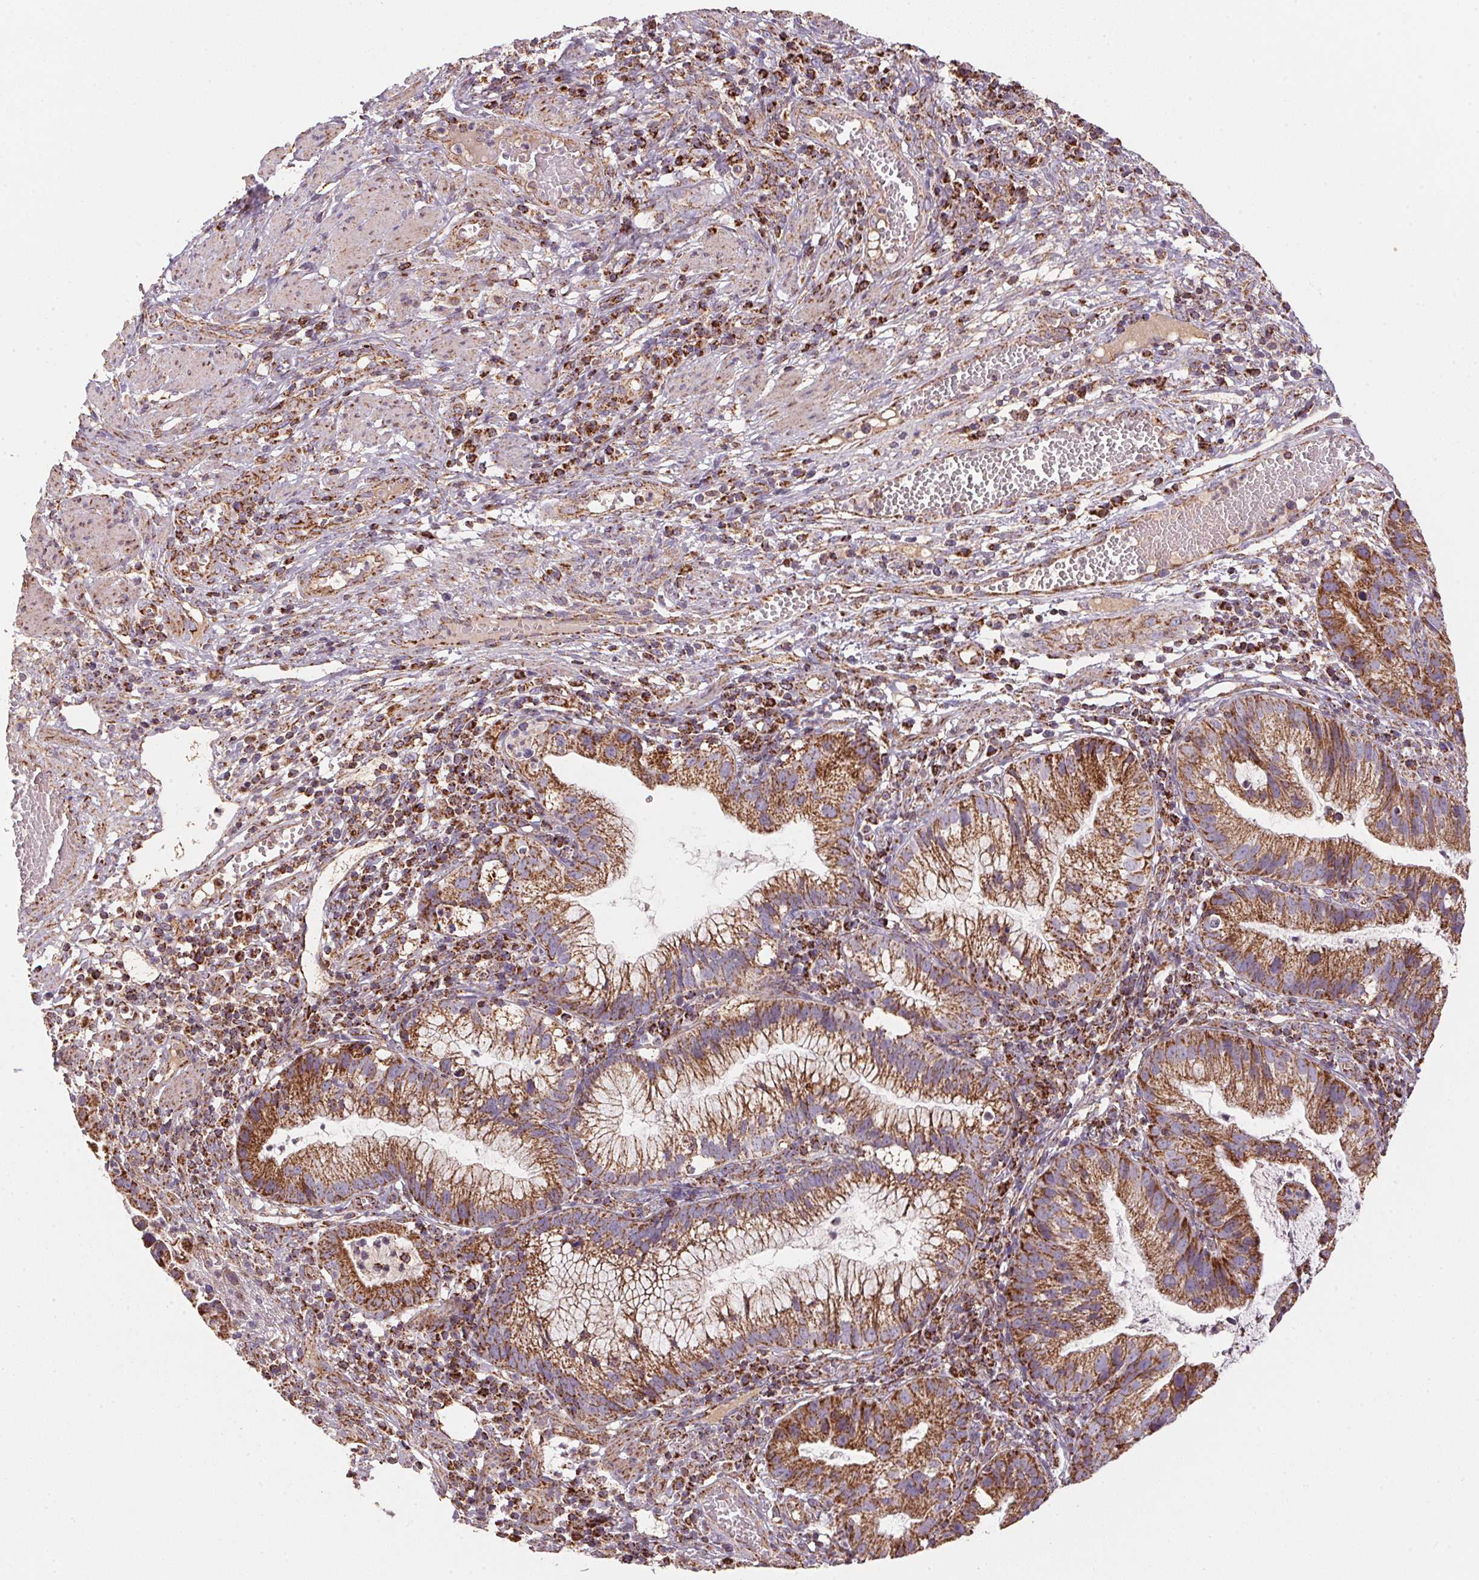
{"staining": {"intensity": "strong", "quantity": ">75%", "location": "cytoplasmic/membranous"}, "tissue": "cervical cancer", "cell_type": "Tumor cells", "image_type": "cancer", "snomed": [{"axis": "morphology", "description": "Adenocarcinoma, NOS"}, {"axis": "topography", "description": "Cervix"}], "caption": "Cervical adenocarcinoma was stained to show a protein in brown. There is high levels of strong cytoplasmic/membranous expression in about >75% of tumor cells.", "gene": "NDUFS2", "patient": {"sex": "female", "age": 34}}